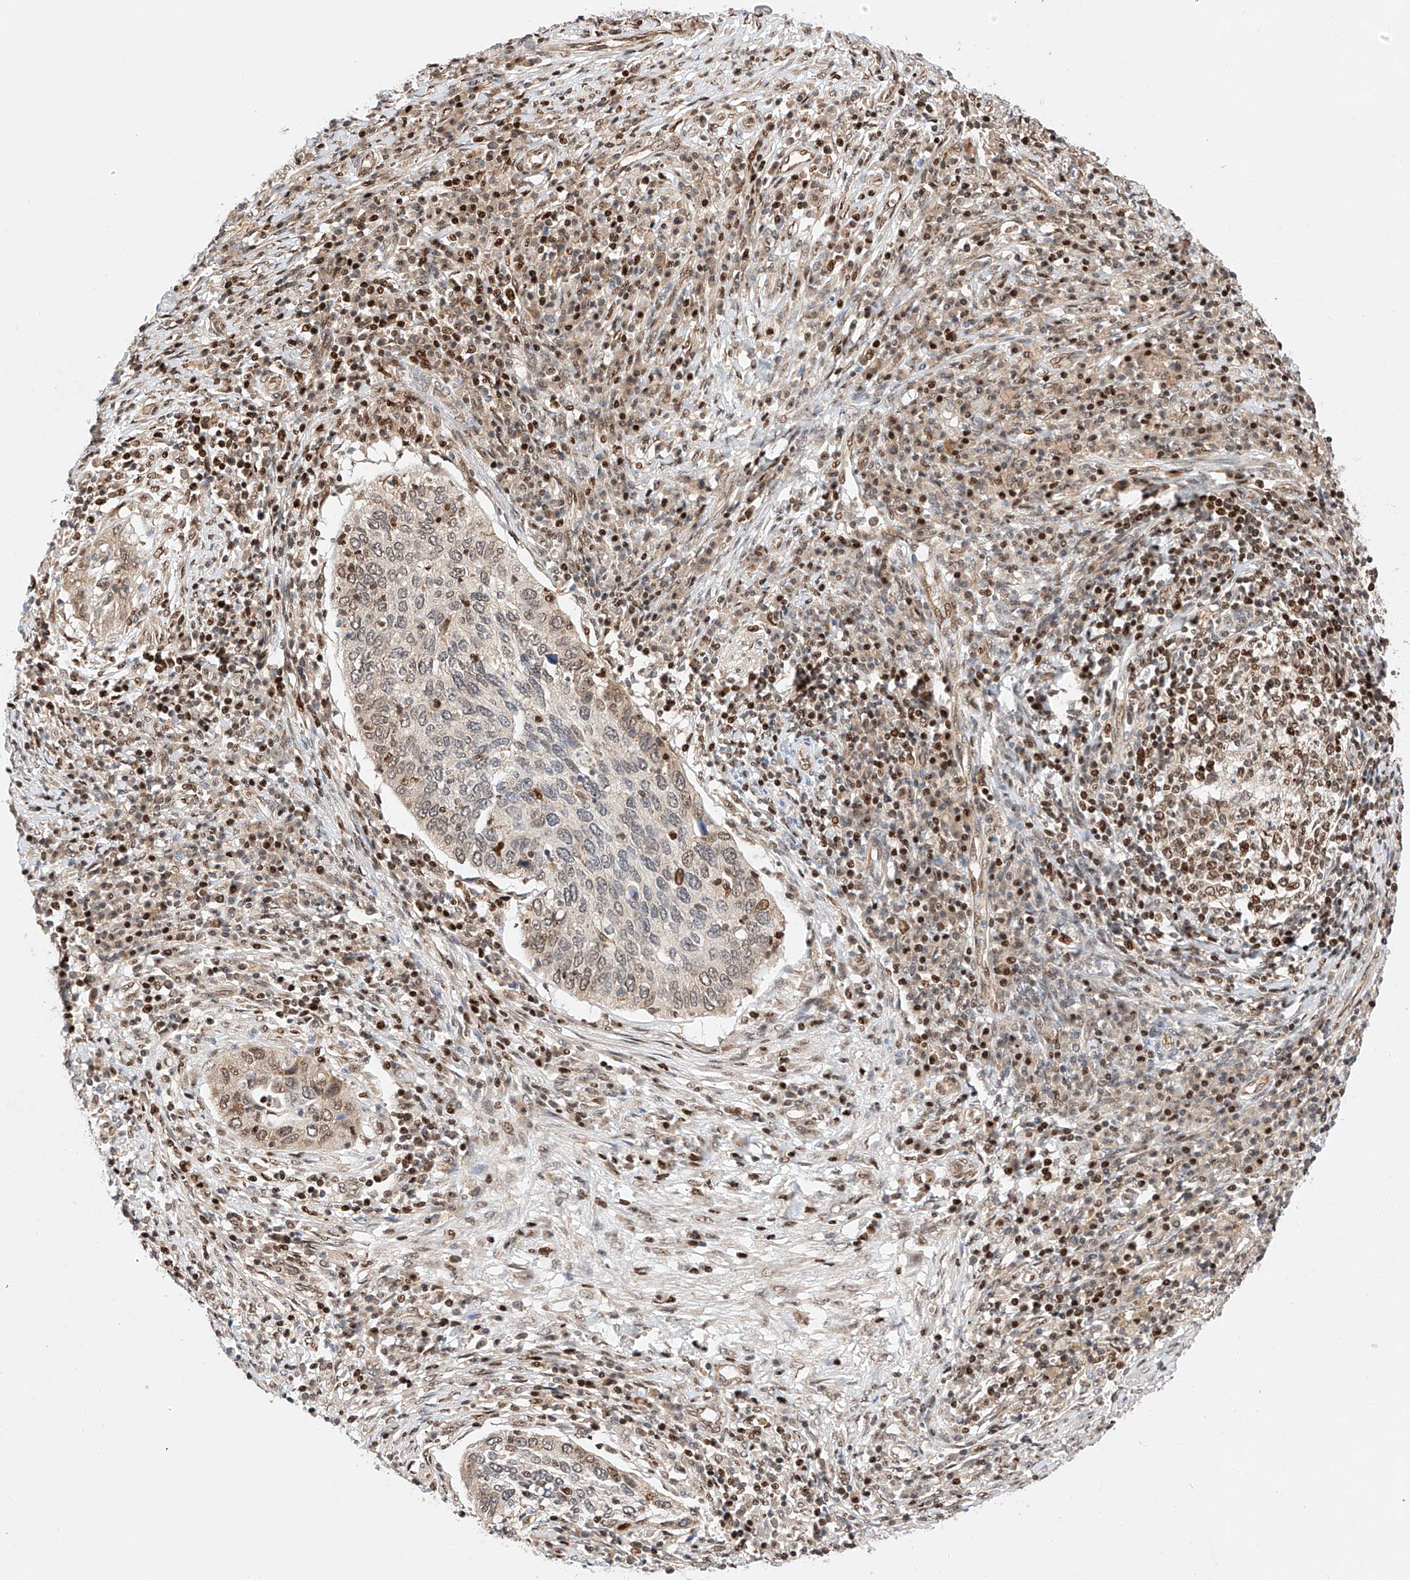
{"staining": {"intensity": "moderate", "quantity": "25%-75%", "location": "nuclear"}, "tissue": "cervical cancer", "cell_type": "Tumor cells", "image_type": "cancer", "snomed": [{"axis": "morphology", "description": "Squamous cell carcinoma, NOS"}, {"axis": "topography", "description": "Cervix"}], "caption": "Brown immunohistochemical staining in cervical cancer demonstrates moderate nuclear staining in approximately 25%-75% of tumor cells.", "gene": "HDAC9", "patient": {"sex": "female", "age": 38}}